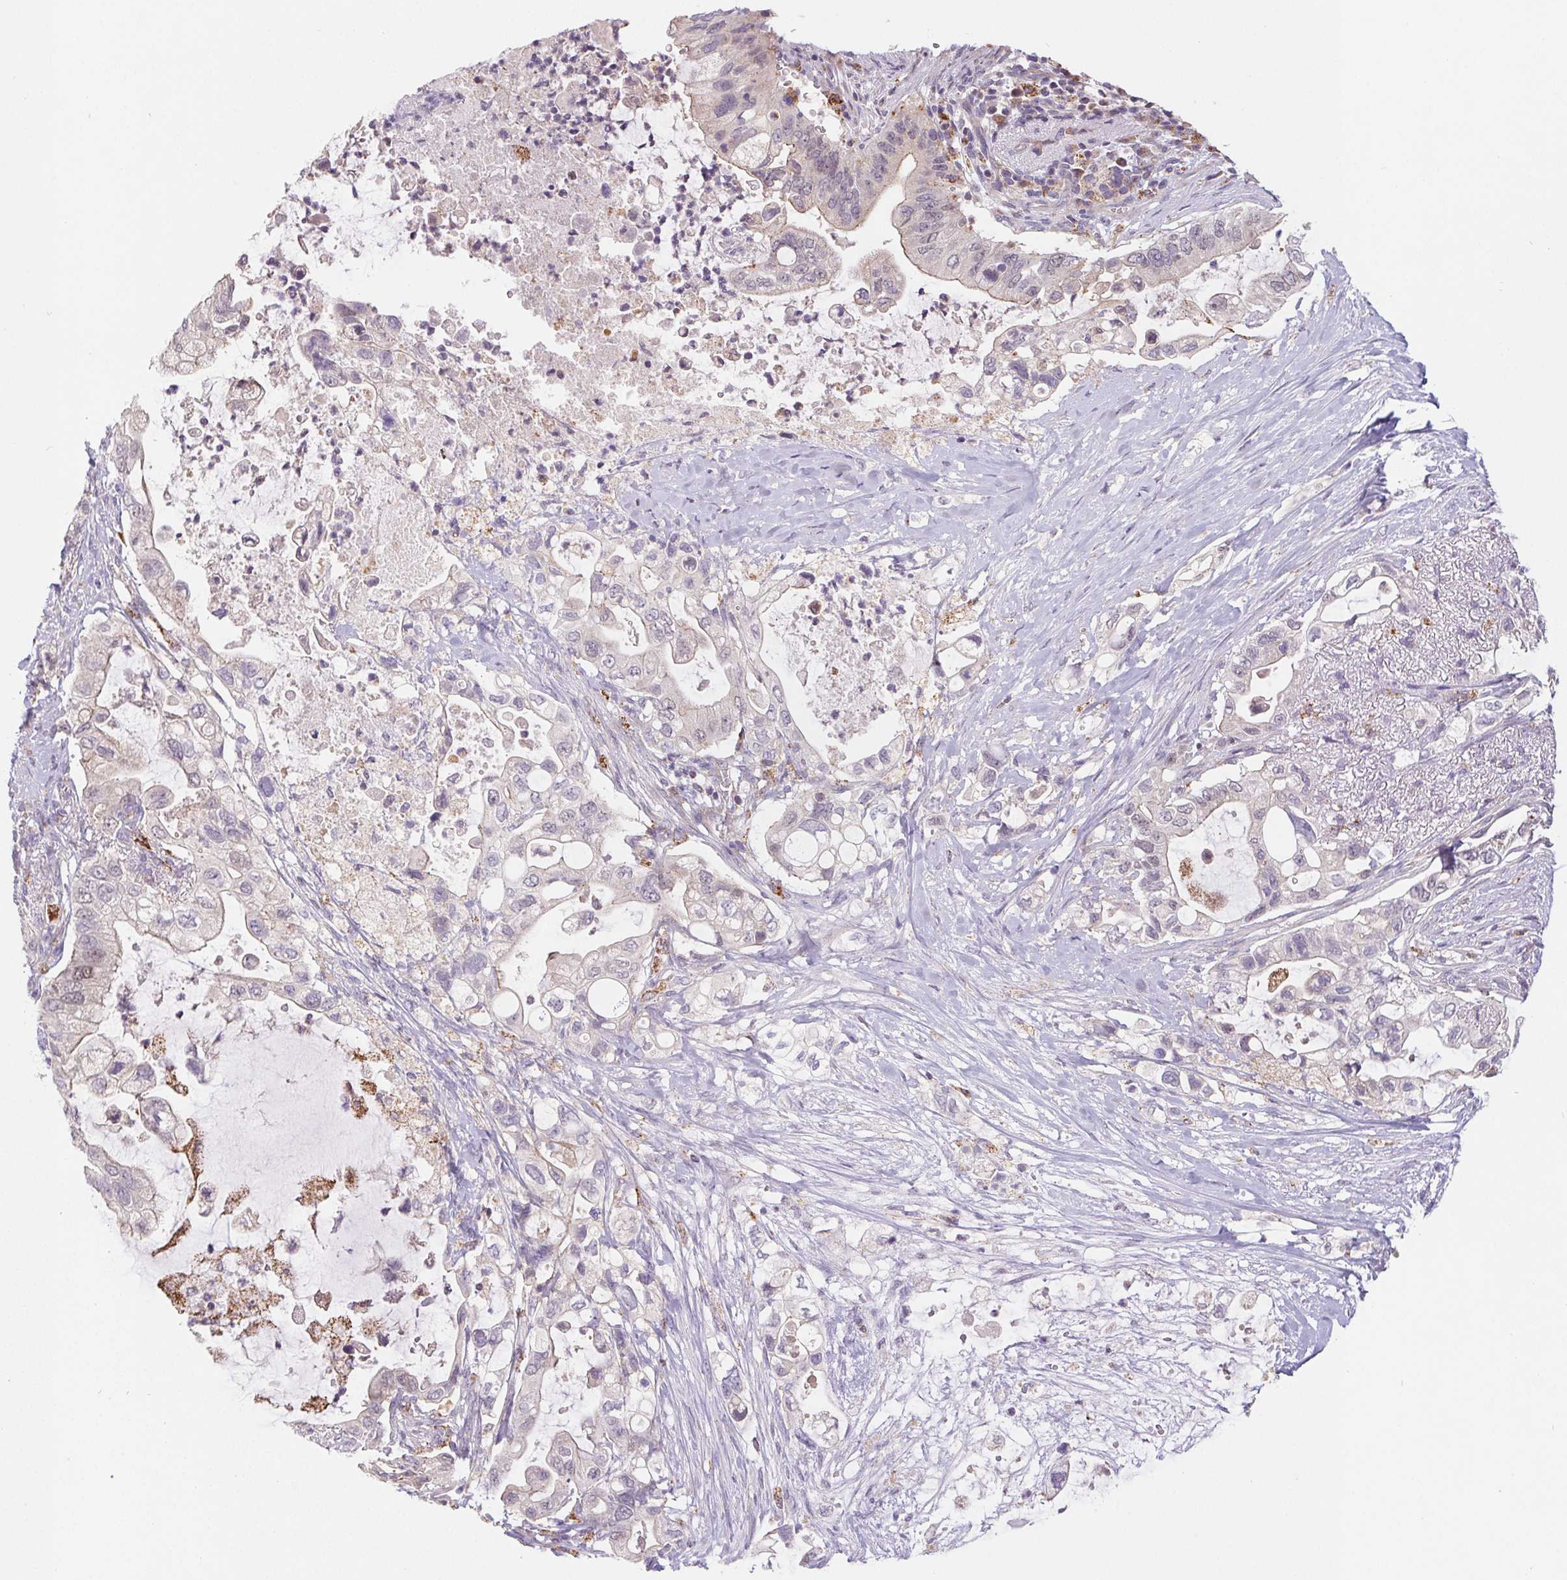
{"staining": {"intensity": "weak", "quantity": "<25%", "location": "cytoplasmic/membranous"}, "tissue": "pancreatic cancer", "cell_type": "Tumor cells", "image_type": "cancer", "snomed": [{"axis": "morphology", "description": "Adenocarcinoma, NOS"}, {"axis": "topography", "description": "Pancreas"}], "caption": "A high-resolution photomicrograph shows IHC staining of pancreatic cancer, which shows no significant expression in tumor cells.", "gene": "EMC6", "patient": {"sex": "female", "age": 72}}